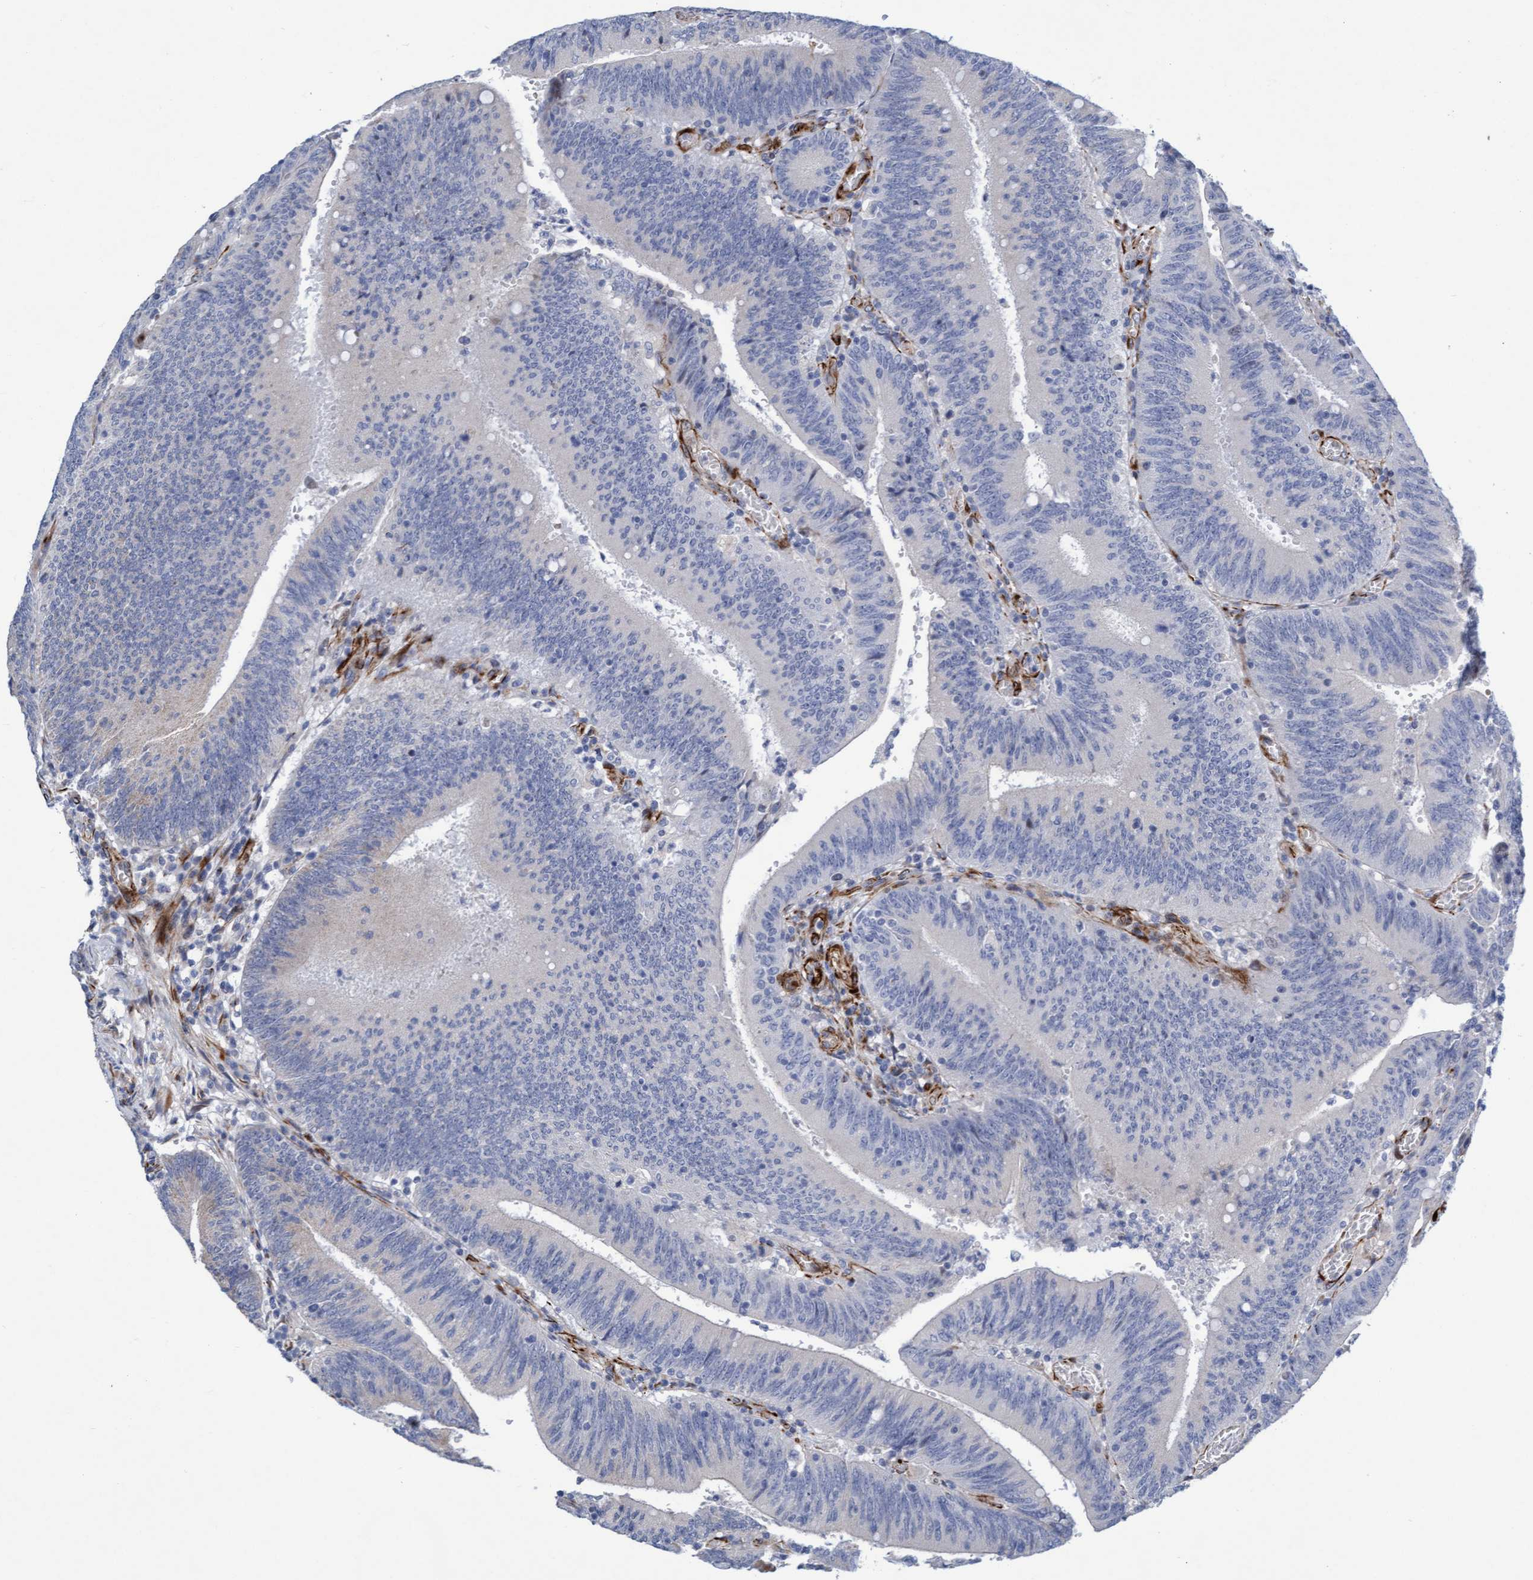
{"staining": {"intensity": "negative", "quantity": "none", "location": "none"}, "tissue": "colorectal cancer", "cell_type": "Tumor cells", "image_type": "cancer", "snomed": [{"axis": "morphology", "description": "Normal tissue, NOS"}, {"axis": "morphology", "description": "Adenocarcinoma, NOS"}, {"axis": "topography", "description": "Rectum"}], "caption": "A histopathology image of colorectal adenocarcinoma stained for a protein demonstrates no brown staining in tumor cells.", "gene": "POLG2", "patient": {"sex": "female", "age": 66}}